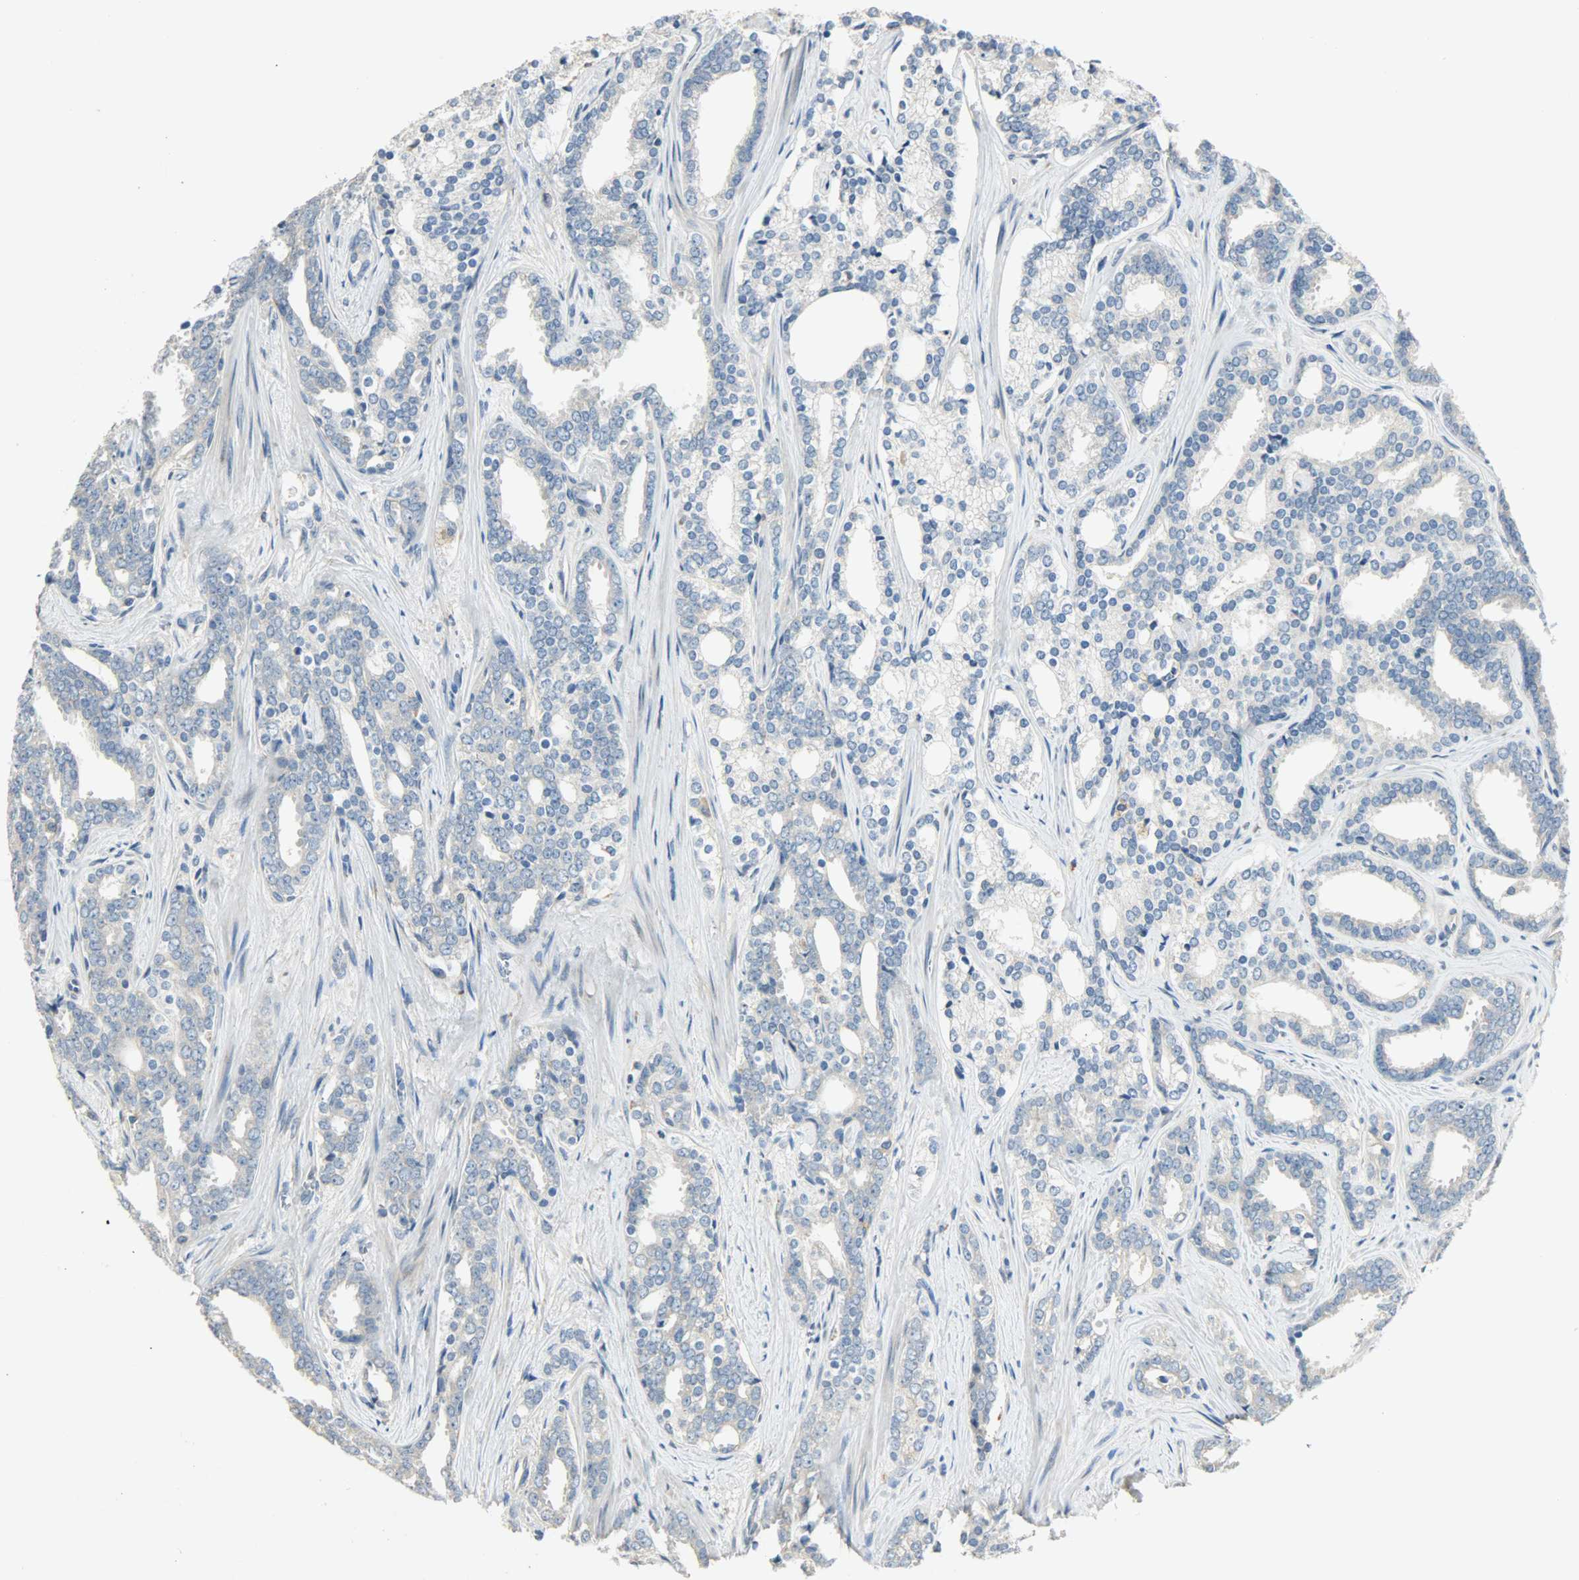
{"staining": {"intensity": "negative", "quantity": "none", "location": "none"}, "tissue": "prostate cancer", "cell_type": "Tumor cells", "image_type": "cancer", "snomed": [{"axis": "morphology", "description": "Adenocarcinoma, High grade"}, {"axis": "topography", "description": "Prostate"}], "caption": "Immunohistochemistry image of neoplastic tissue: human prostate adenocarcinoma (high-grade) stained with DAB displays no significant protein expression in tumor cells. (DAB (3,3'-diaminobenzidine) immunohistochemistry (IHC) visualized using brightfield microscopy, high magnification).", "gene": "NNT", "patient": {"sex": "male", "age": 67}}